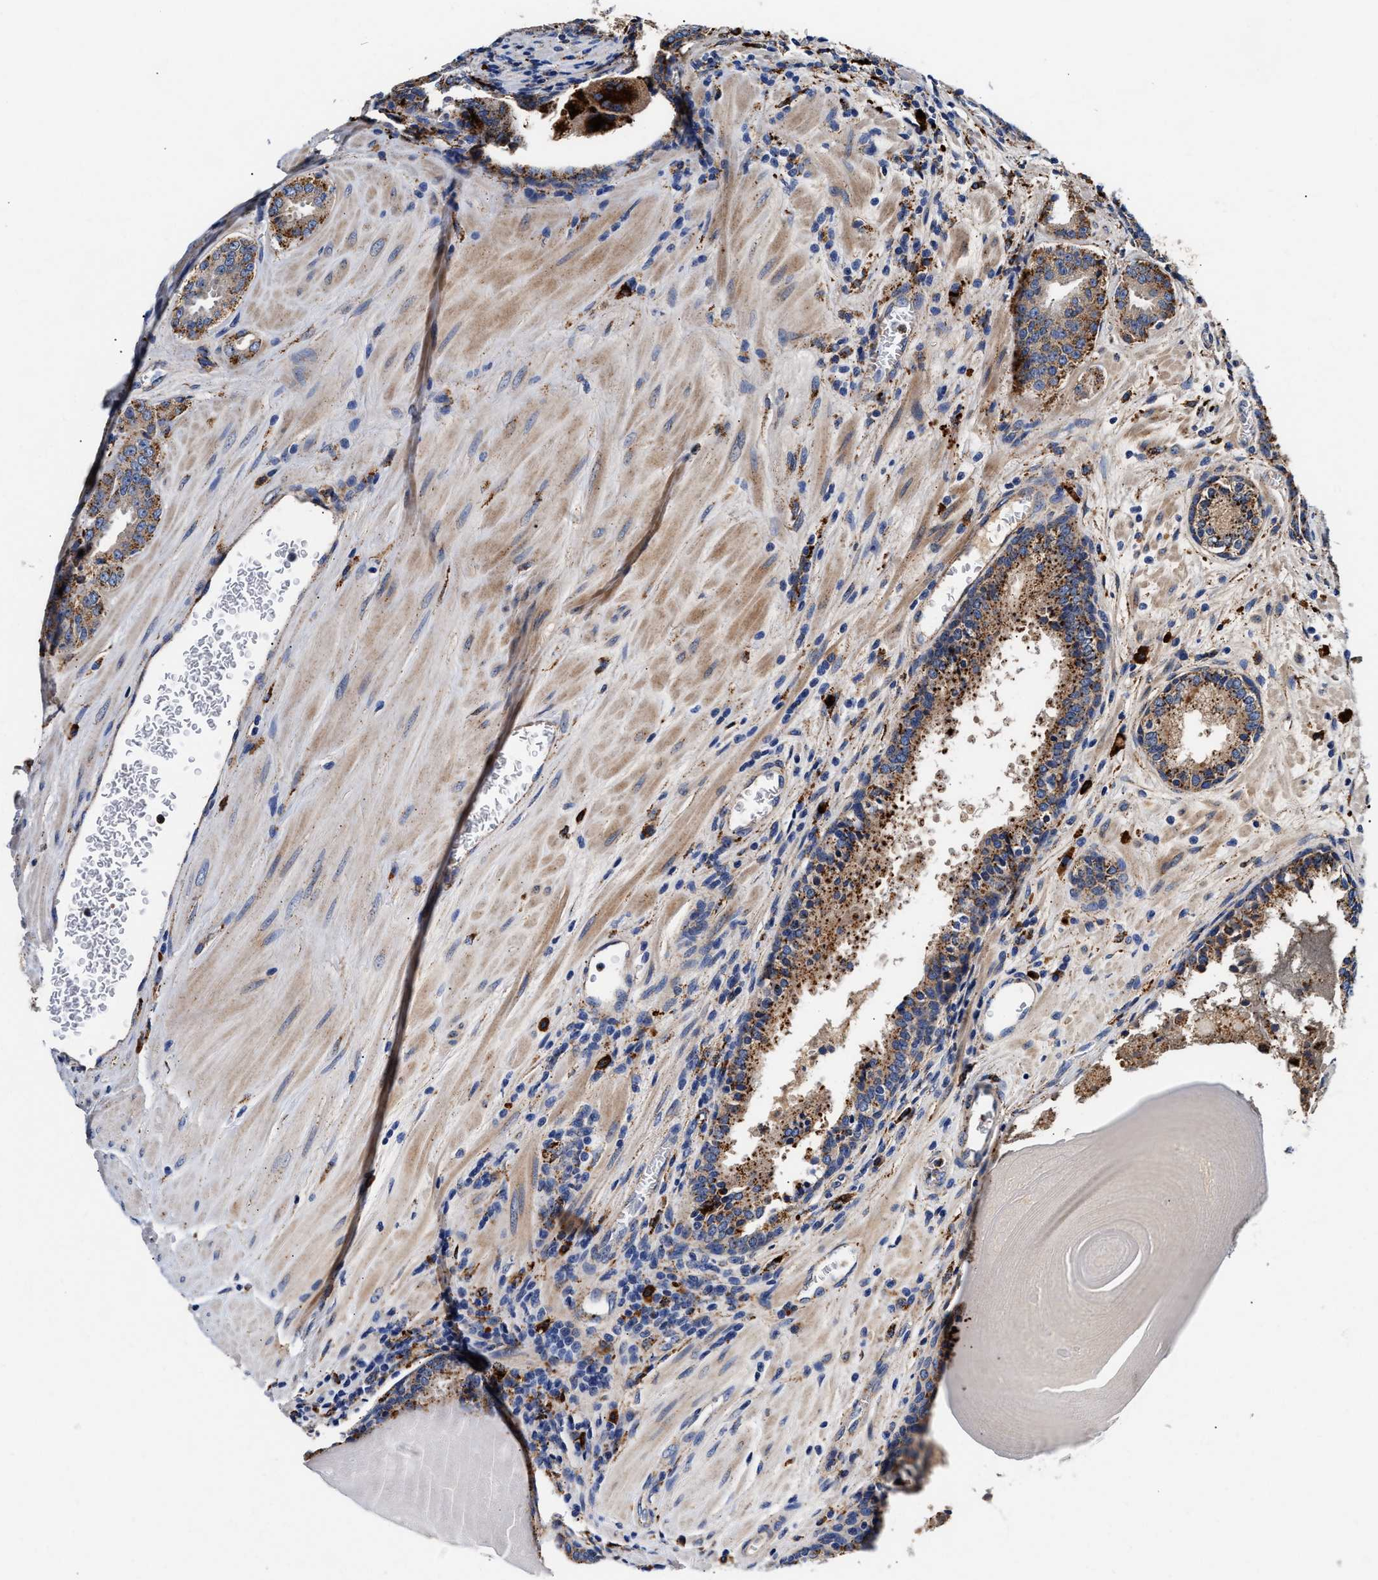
{"staining": {"intensity": "strong", "quantity": "25%-75%", "location": "cytoplasmic/membranous"}, "tissue": "prostate cancer", "cell_type": "Tumor cells", "image_type": "cancer", "snomed": [{"axis": "morphology", "description": "Adenocarcinoma, High grade"}, {"axis": "topography", "description": "Prostate"}], "caption": "A brown stain labels strong cytoplasmic/membranous expression of a protein in prostate cancer tumor cells.", "gene": "CCDC146", "patient": {"sex": "male", "age": 60}}